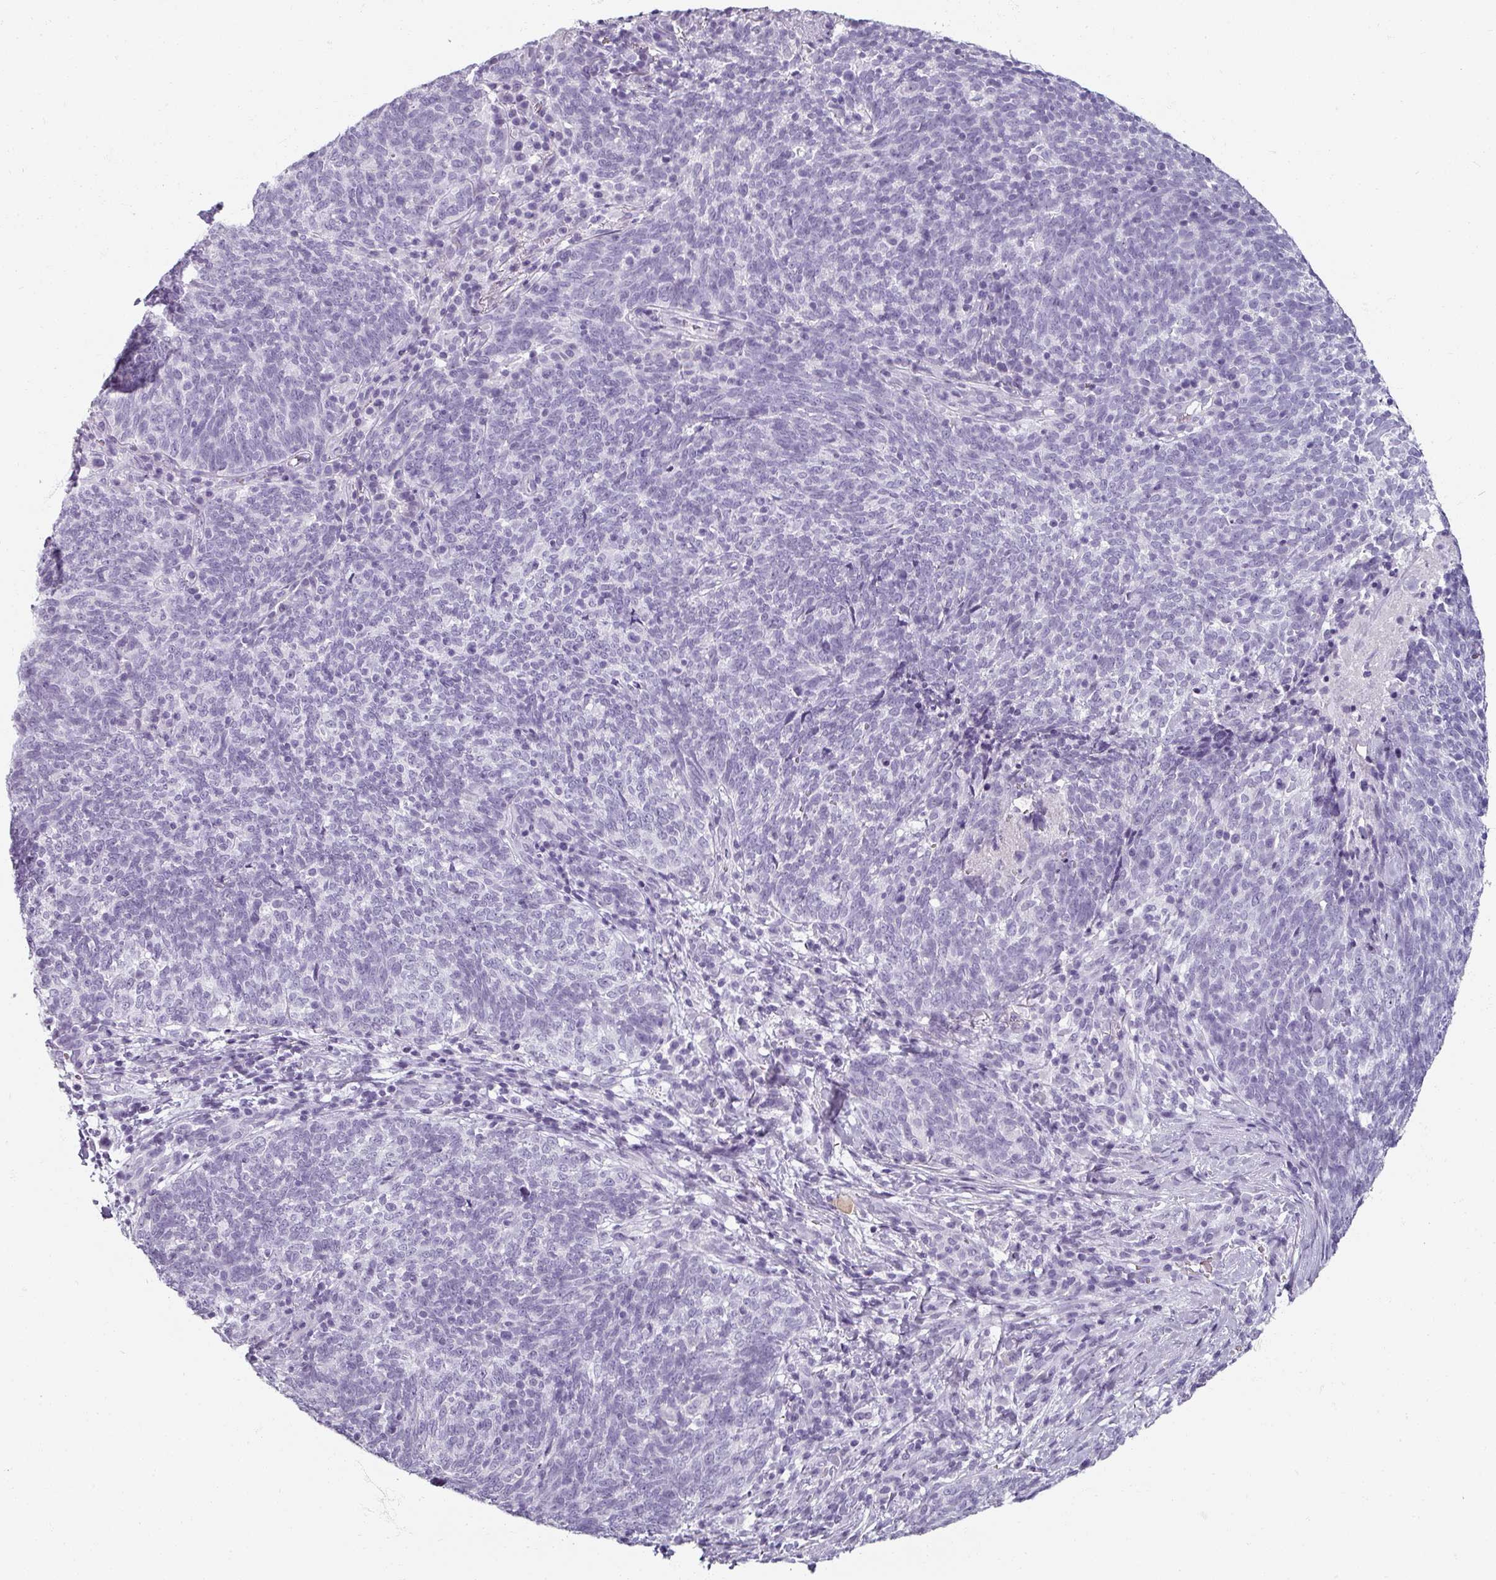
{"staining": {"intensity": "negative", "quantity": "none", "location": "none"}, "tissue": "lung cancer", "cell_type": "Tumor cells", "image_type": "cancer", "snomed": [{"axis": "morphology", "description": "Squamous cell carcinoma, NOS"}, {"axis": "topography", "description": "Lung"}], "caption": "A high-resolution histopathology image shows immunohistochemistry staining of lung cancer (squamous cell carcinoma), which displays no significant staining in tumor cells. (Stains: DAB (3,3'-diaminobenzidine) immunohistochemistry (IHC) with hematoxylin counter stain, Microscopy: brightfield microscopy at high magnification).", "gene": "REG3G", "patient": {"sex": "female", "age": 72}}